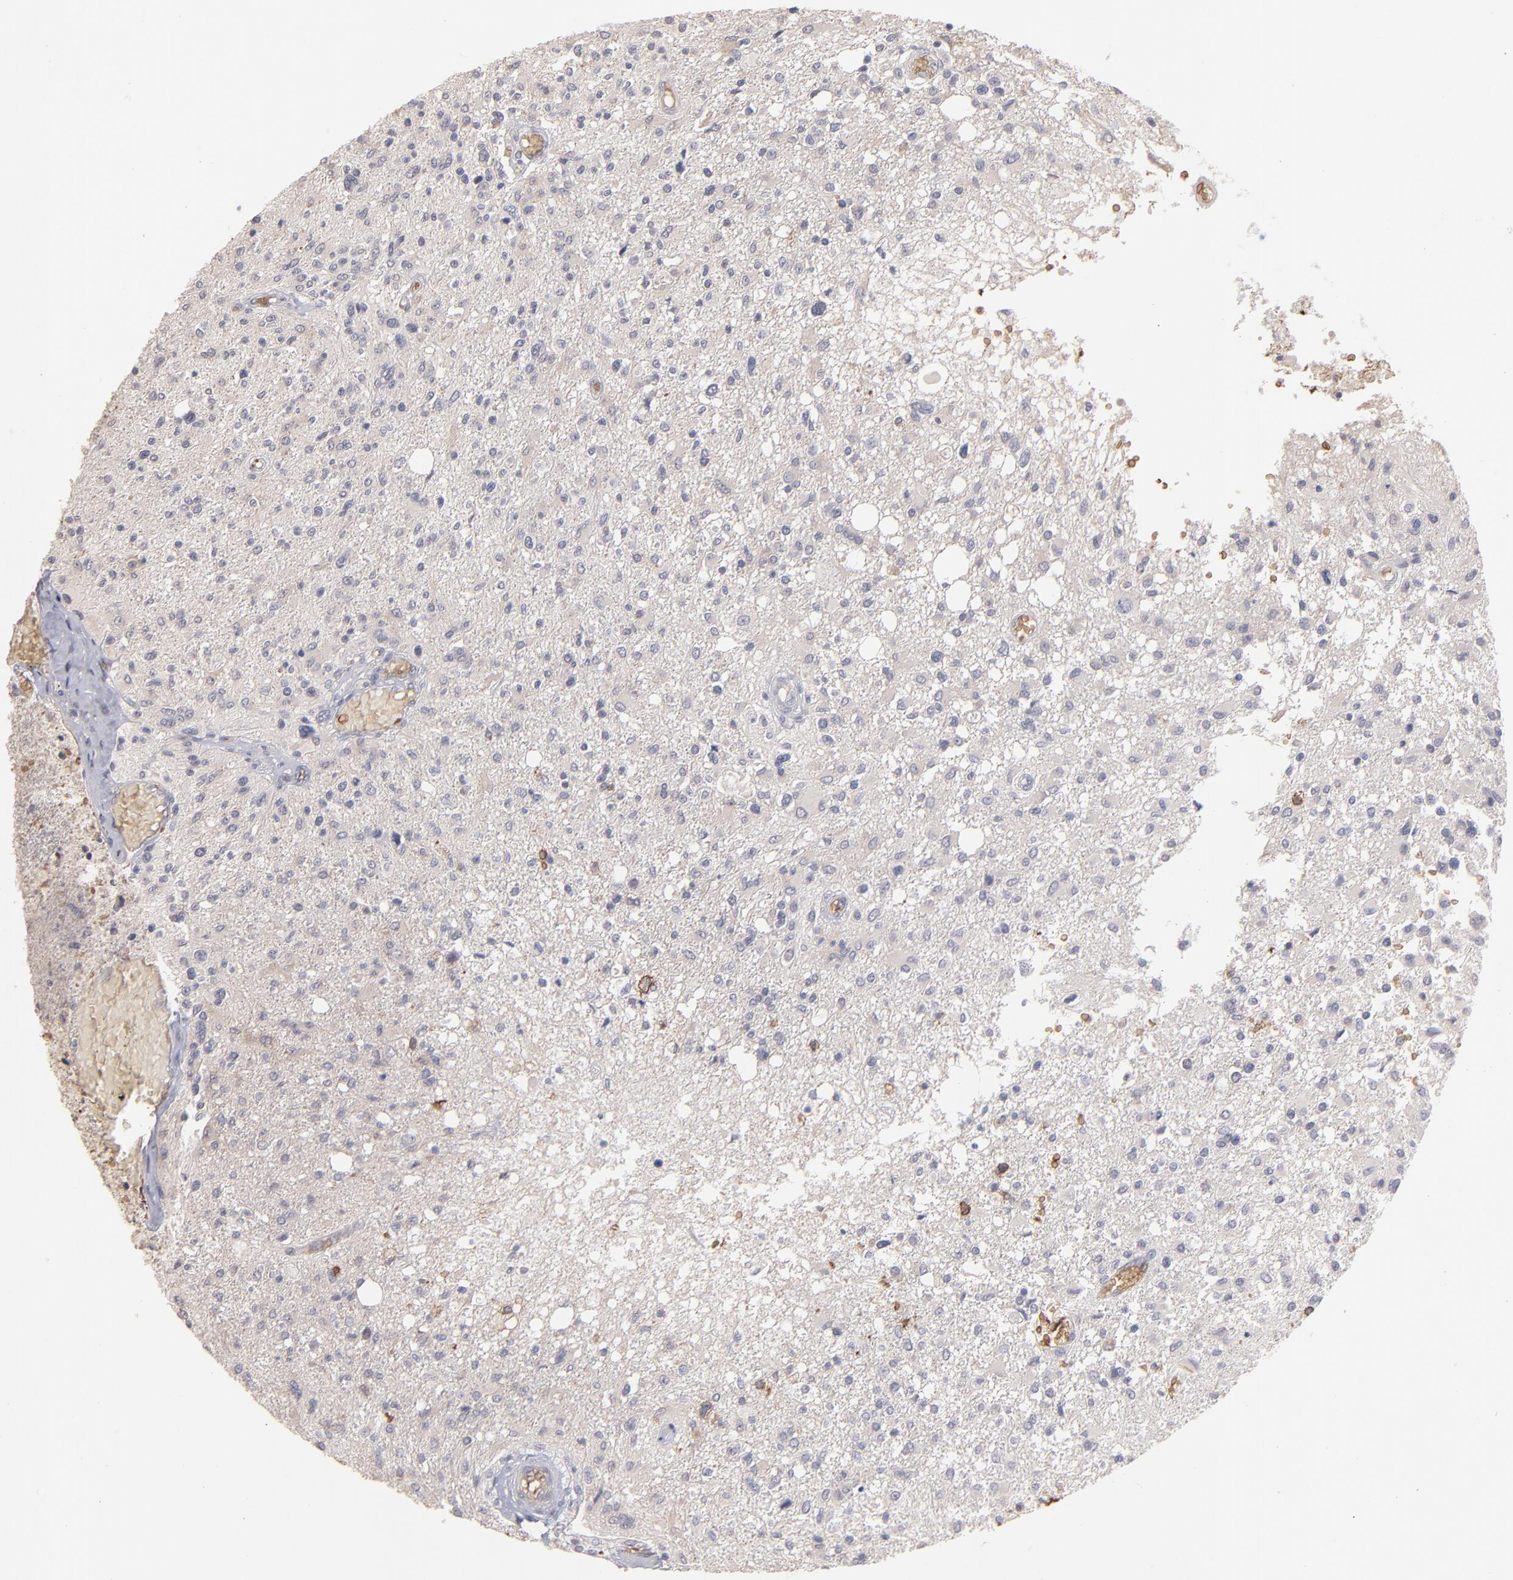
{"staining": {"intensity": "negative", "quantity": "none", "location": "none"}, "tissue": "glioma", "cell_type": "Tumor cells", "image_type": "cancer", "snomed": [{"axis": "morphology", "description": "Glioma, malignant, High grade"}, {"axis": "topography", "description": "Cerebral cortex"}], "caption": "Micrograph shows no protein expression in tumor cells of malignant glioma (high-grade) tissue.", "gene": "F13B", "patient": {"sex": "male", "age": 76}}